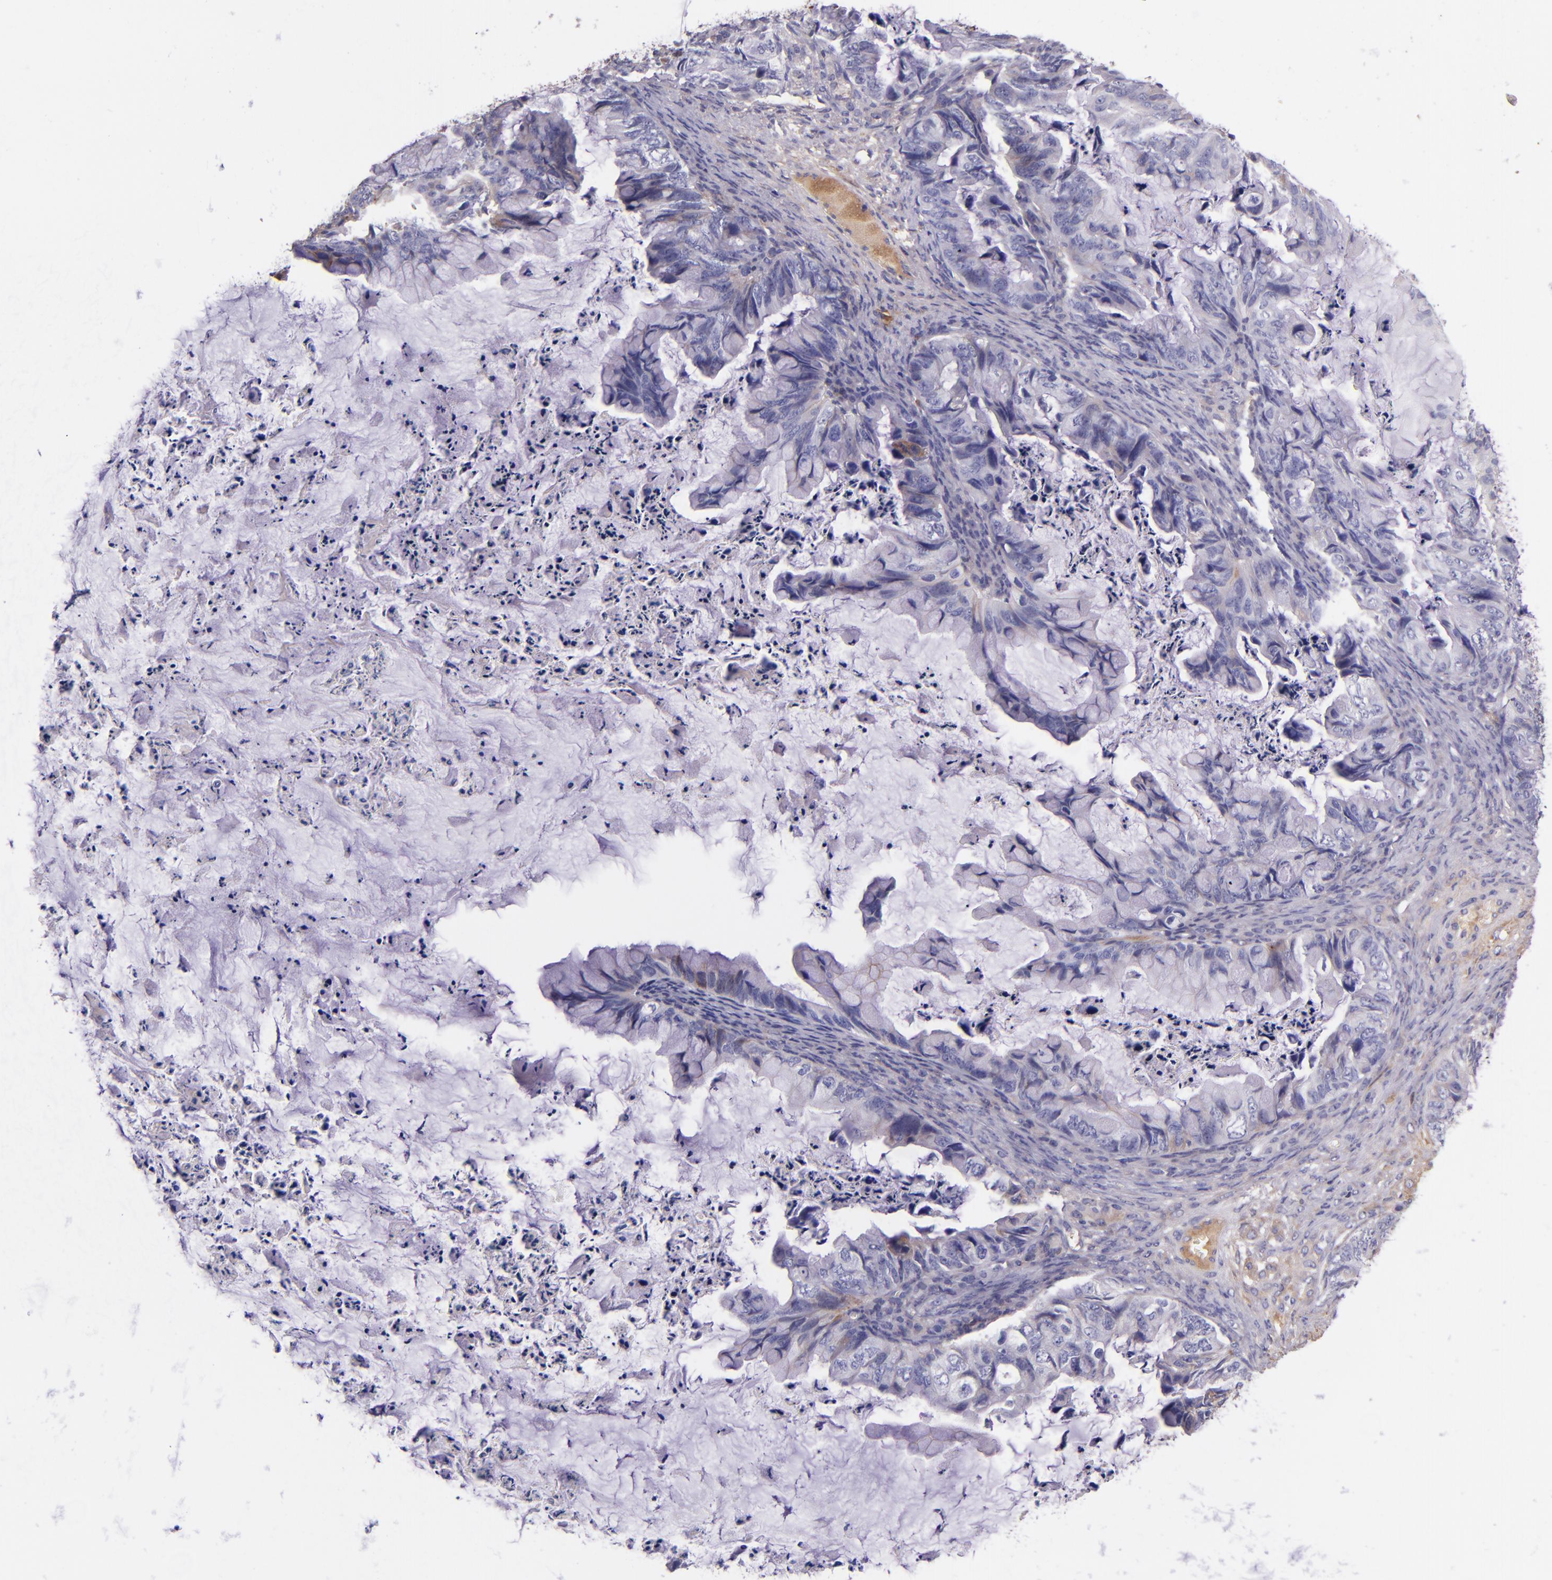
{"staining": {"intensity": "negative", "quantity": "none", "location": "none"}, "tissue": "ovarian cancer", "cell_type": "Tumor cells", "image_type": "cancer", "snomed": [{"axis": "morphology", "description": "Cystadenocarcinoma, mucinous, NOS"}, {"axis": "topography", "description": "Ovary"}], "caption": "Ovarian mucinous cystadenocarcinoma stained for a protein using IHC reveals no expression tumor cells.", "gene": "KNG1", "patient": {"sex": "female", "age": 36}}